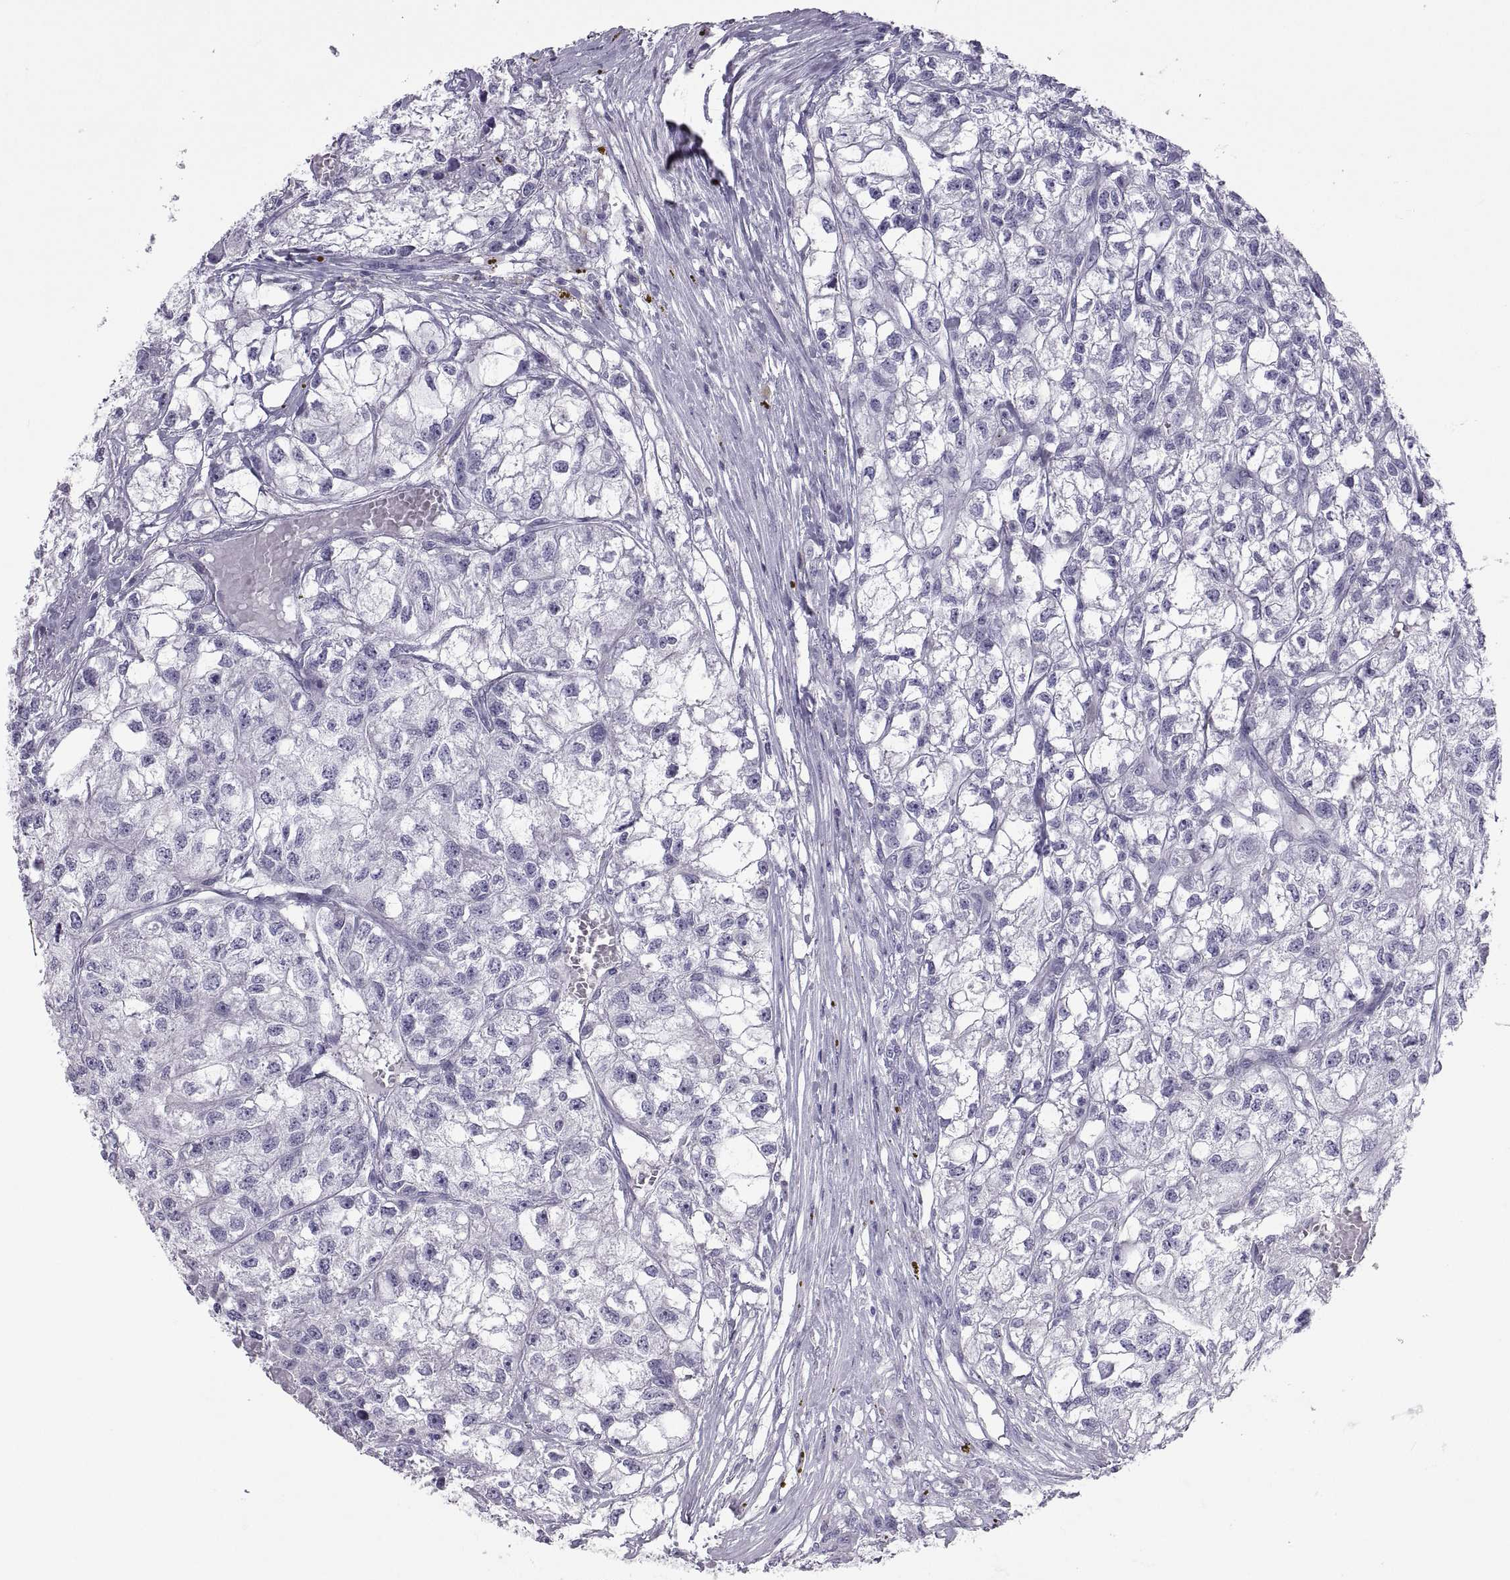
{"staining": {"intensity": "negative", "quantity": "none", "location": "none"}, "tissue": "renal cancer", "cell_type": "Tumor cells", "image_type": "cancer", "snomed": [{"axis": "morphology", "description": "Adenocarcinoma, NOS"}, {"axis": "topography", "description": "Kidney"}], "caption": "A micrograph of renal cancer stained for a protein reveals no brown staining in tumor cells.", "gene": "PCSK1N", "patient": {"sex": "male", "age": 56}}